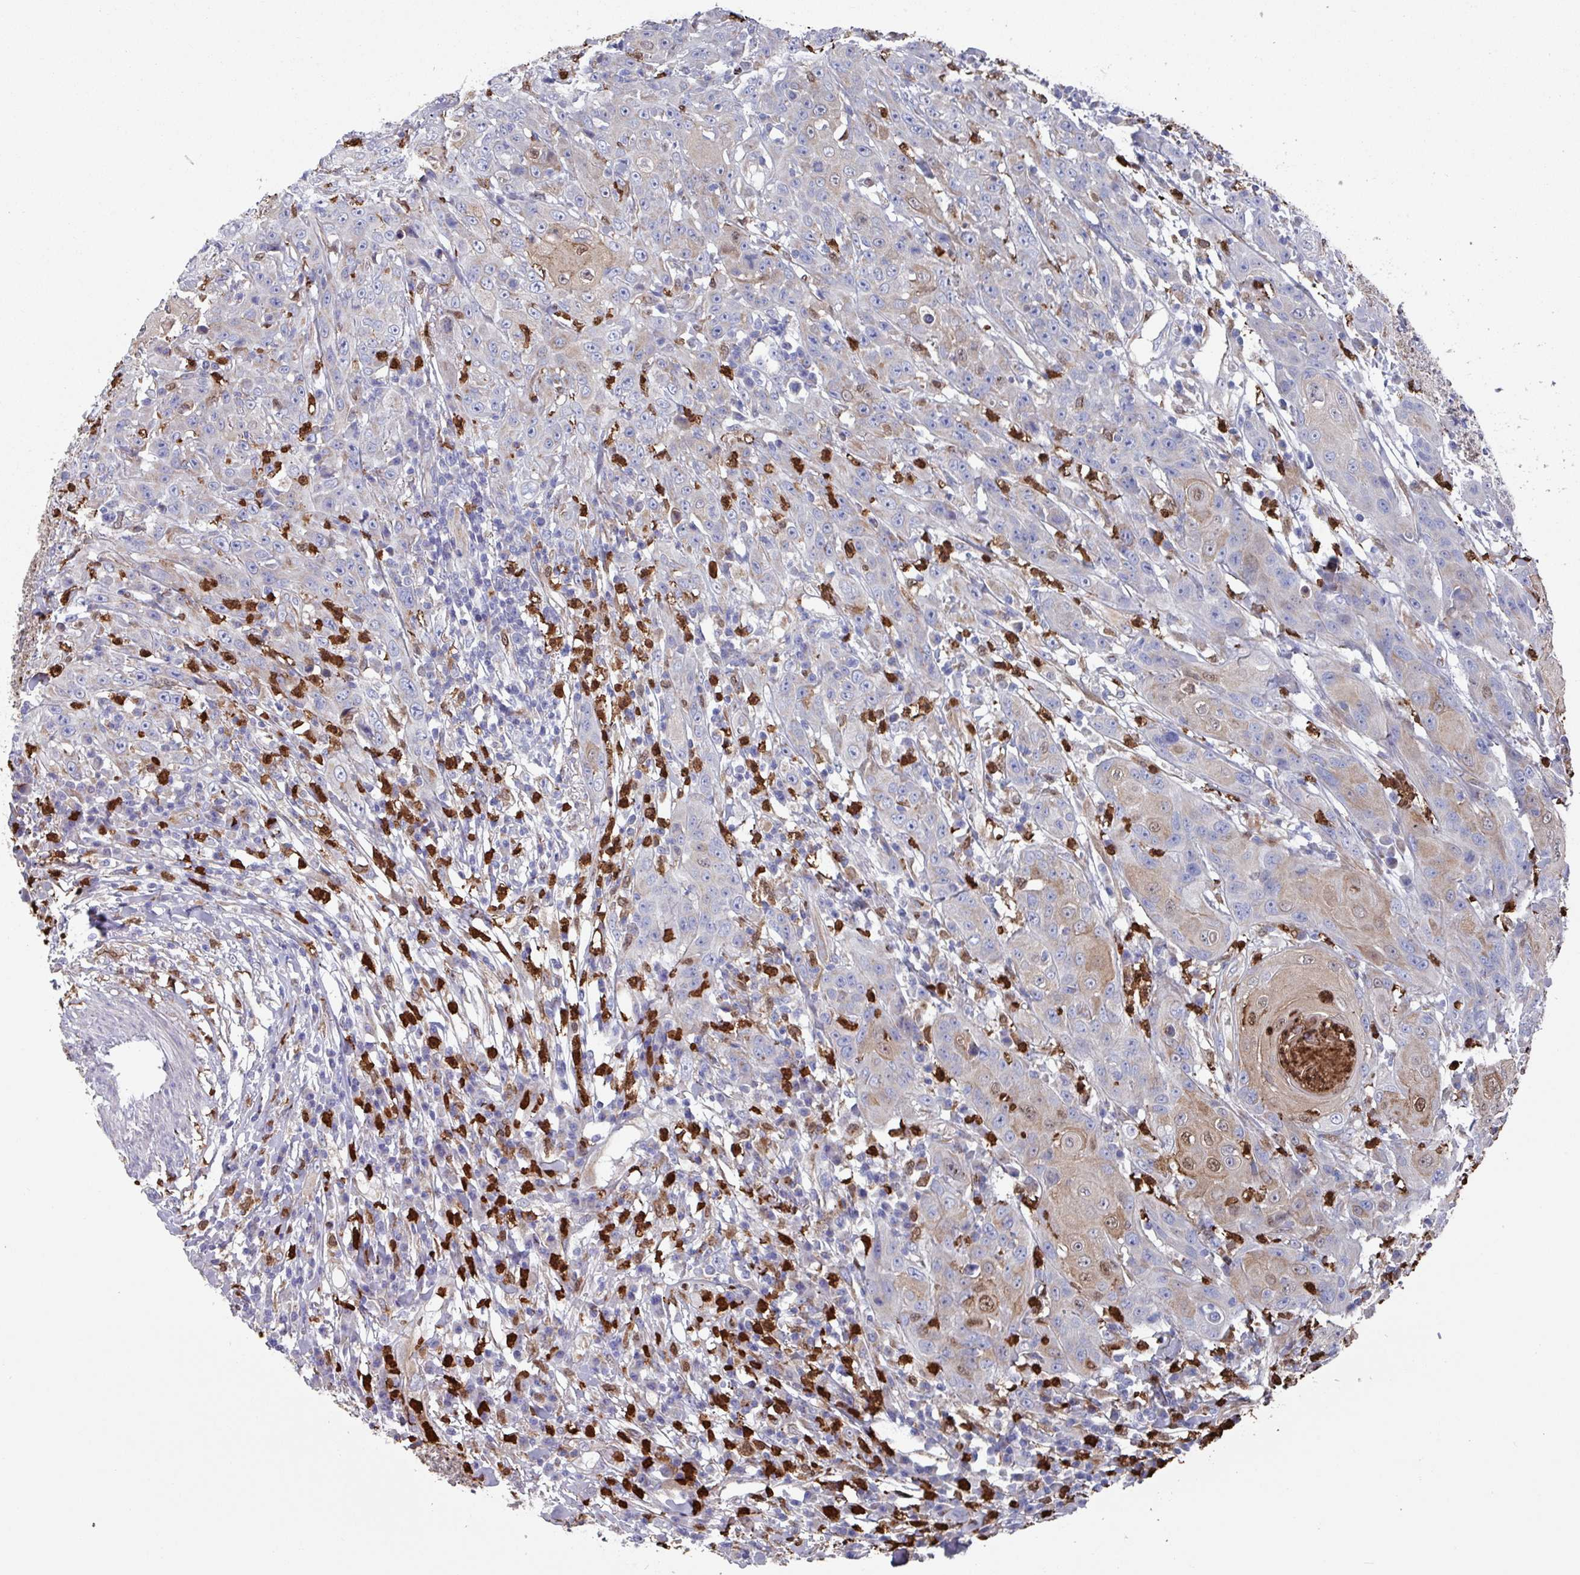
{"staining": {"intensity": "moderate", "quantity": "<25%", "location": "cytoplasmic/membranous,nuclear"}, "tissue": "head and neck cancer", "cell_type": "Tumor cells", "image_type": "cancer", "snomed": [{"axis": "morphology", "description": "Squamous cell carcinoma, NOS"}, {"axis": "topography", "description": "Skin"}, {"axis": "topography", "description": "Head-Neck"}], "caption": "Protein positivity by immunohistochemistry (IHC) demonstrates moderate cytoplasmic/membranous and nuclear expression in about <25% of tumor cells in squamous cell carcinoma (head and neck). (DAB (3,3'-diaminobenzidine) = brown stain, brightfield microscopy at high magnification).", "gene": "UQCC2", "patient": {"sex": "male", "age": 80}}